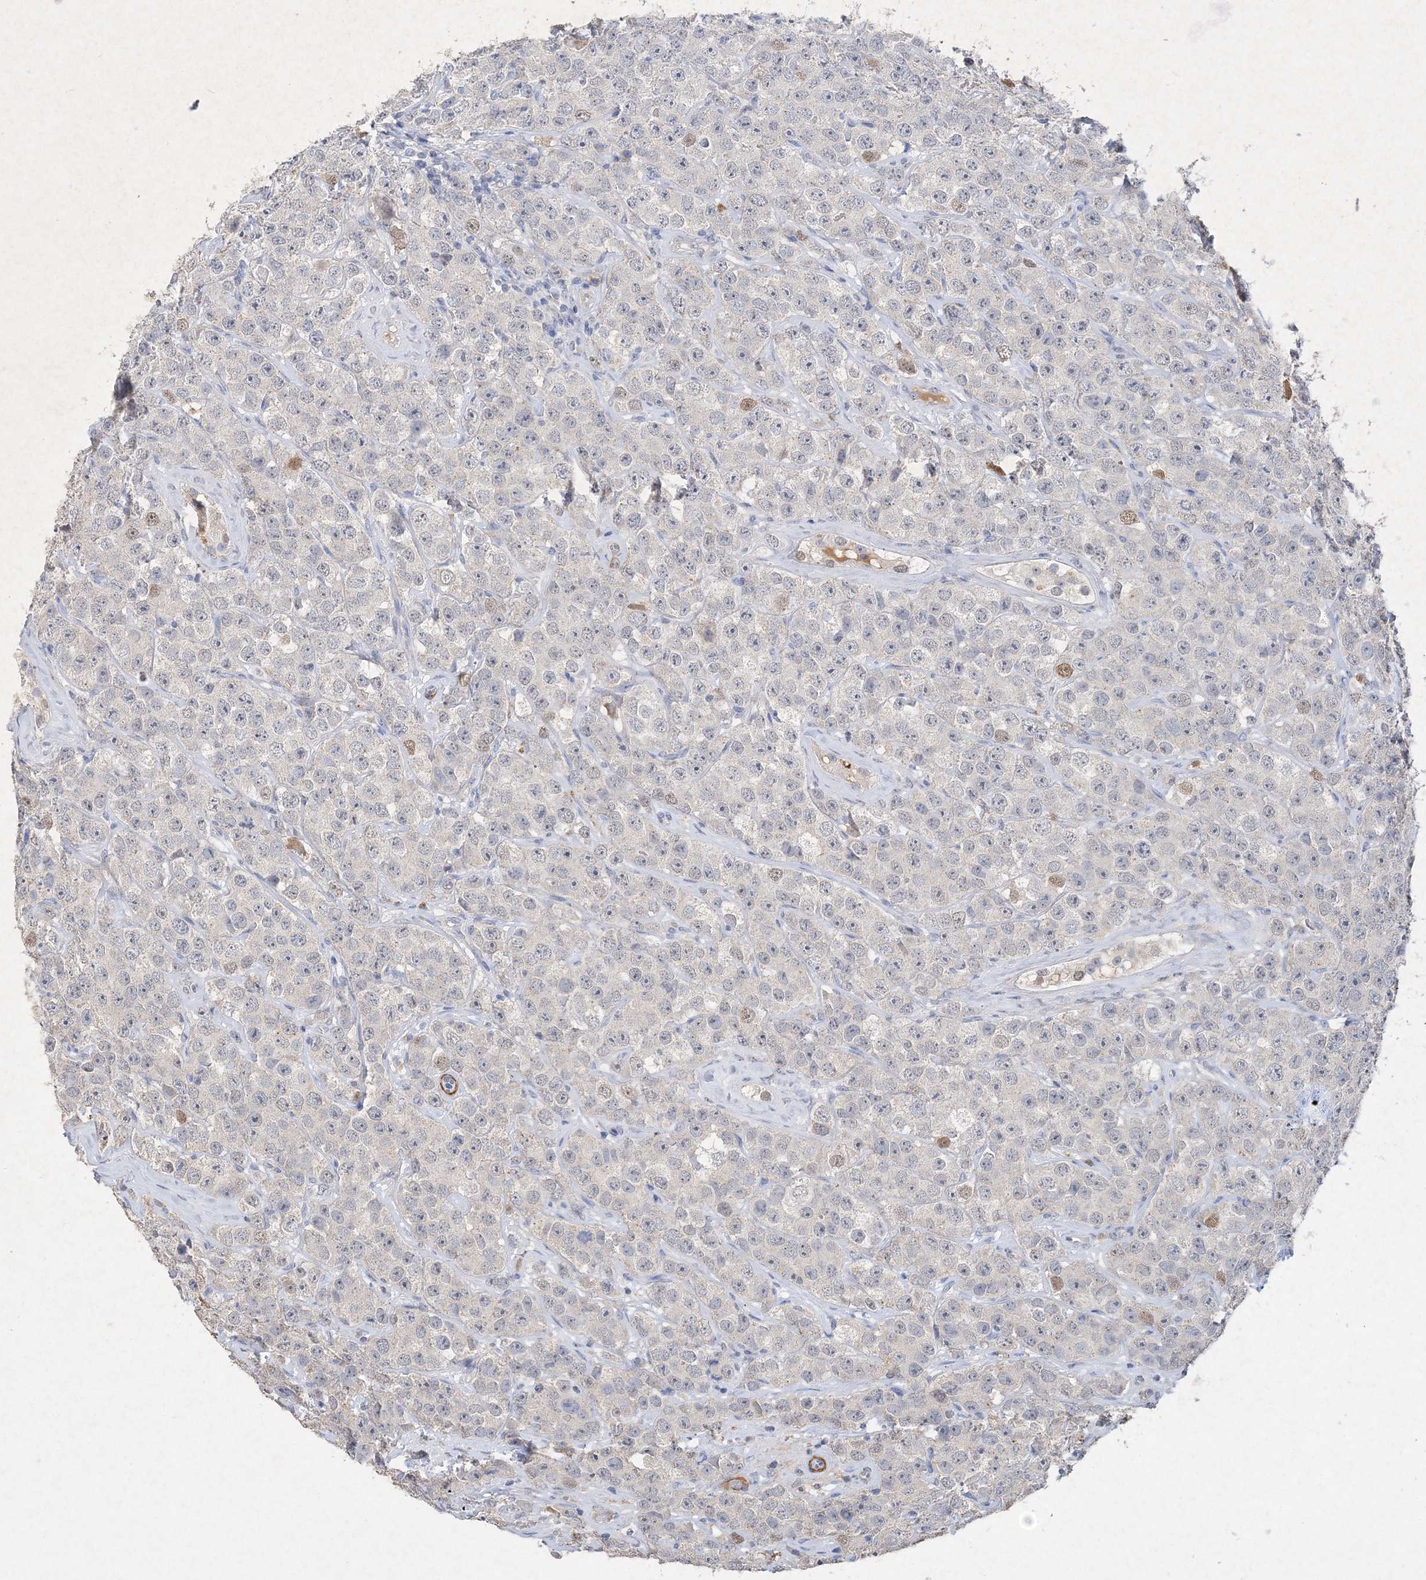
{"staining": {"intensity": "negative", "quantity": "none", "location": "none"}, "tissue": "testis cancer", "cell_type": "Tumor cells", "image_type": "cancer", "snomed": [{"axis": "morphology", "description": "Seminoma, NOS"}, {"axis": "topography", "description": "Testis"}], "caption": "The image demonstrates no staining of tumor cells in testis cancer.", "gene": "C11orf58", "patient": {"sex": "male", "age": 28}}